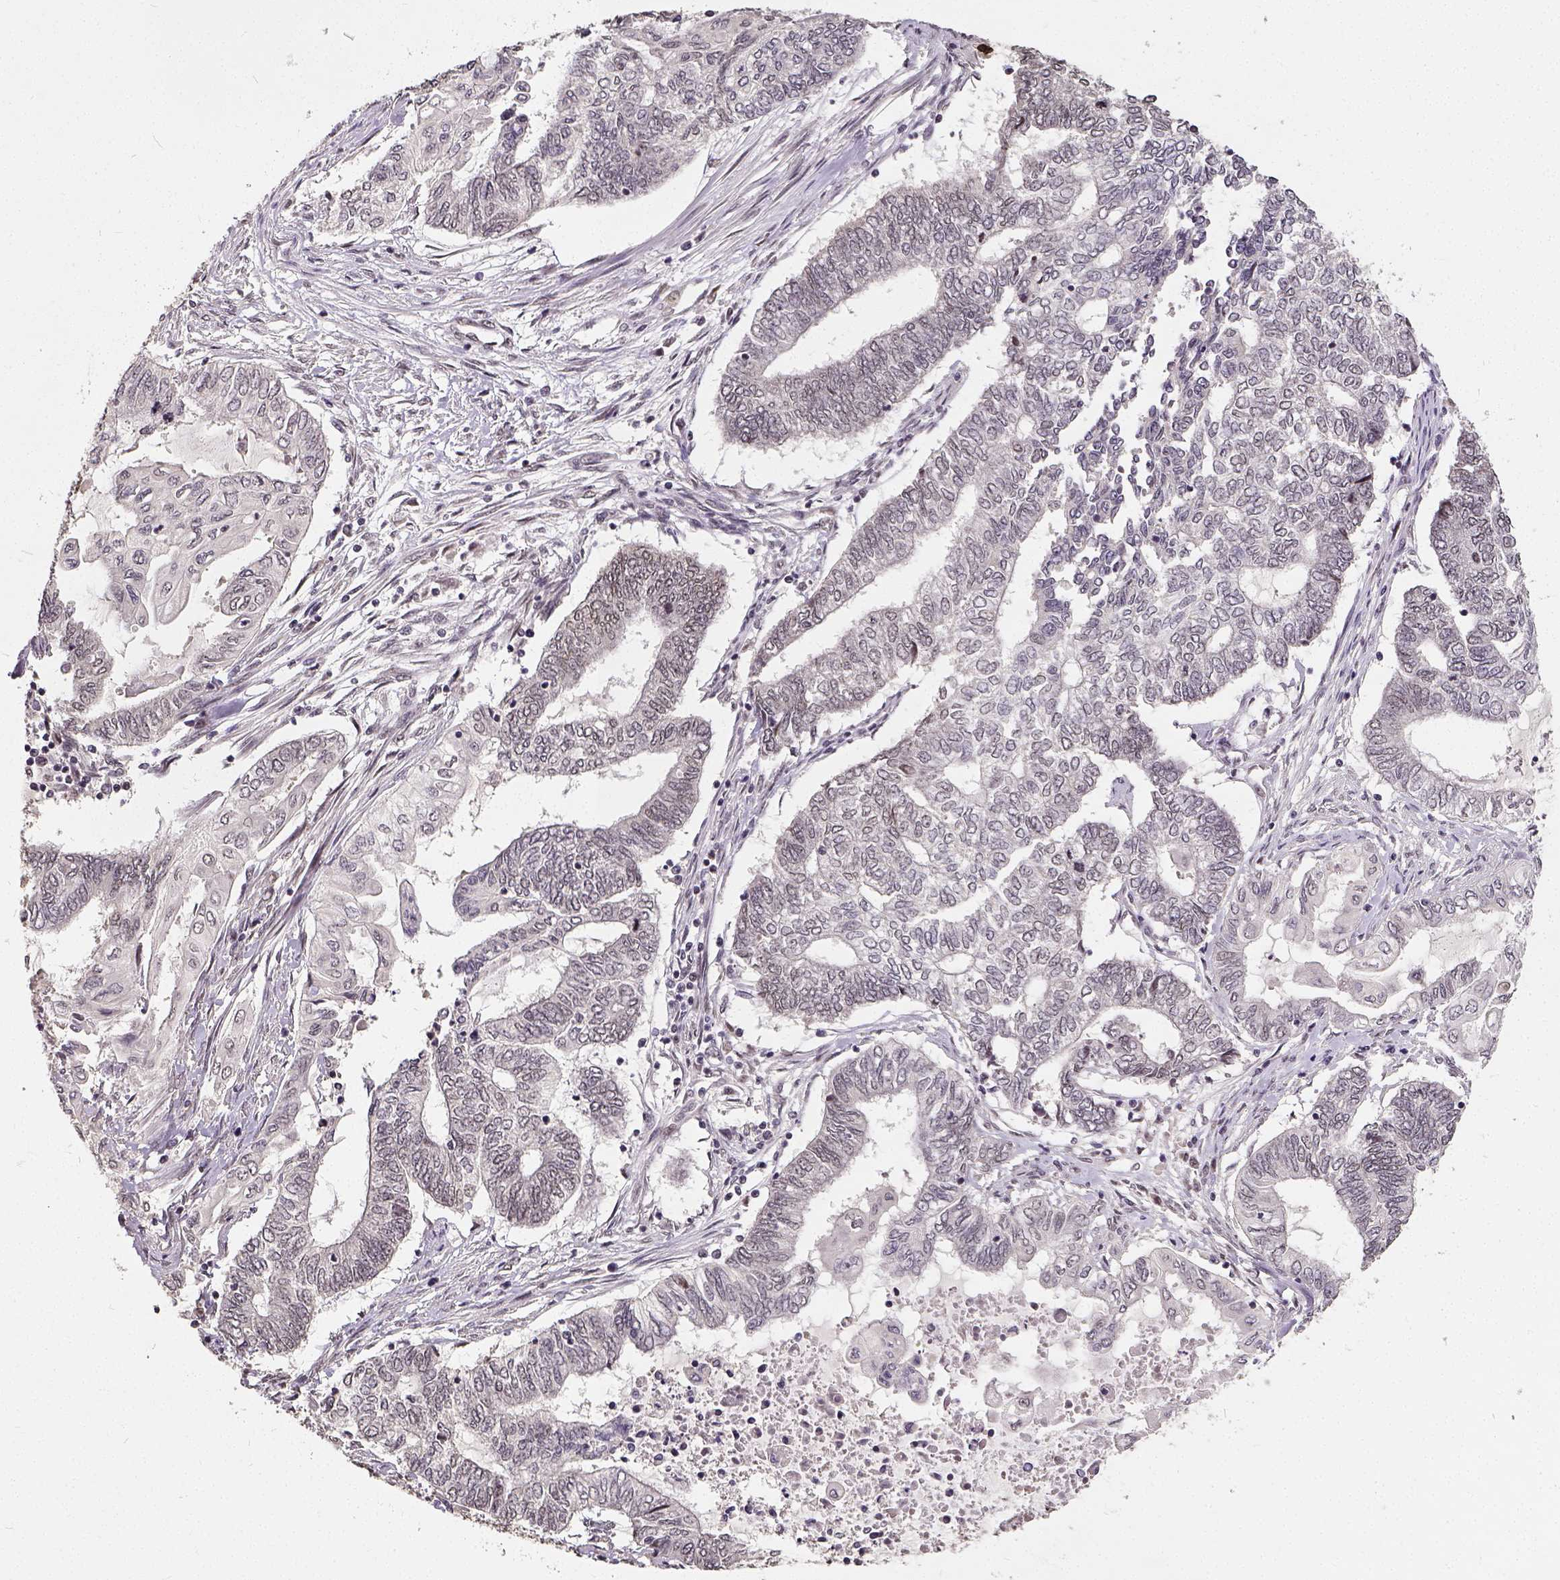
{"staining": {"intensity": "weak", "quantity": "<25%", "location": "nuclear"}, "tissue": "endometrial cancer", "cell_type": "Tumor cells", "image_type": "cancer", "snomed": [{"axis": "morphology", "description": "Adenocarcinoma, NOS"}, {"axis": "topography", "description": "Uterus"}, {"axis": "topography", "description": "Endometrium"}], "caption": "A photomicrograph of adenocarcinoma (endometrial) stained for a protein shows no brown staining in tumor cells.", "gene": "ATRX", "patient": {"sex": "female", "age": 70}}